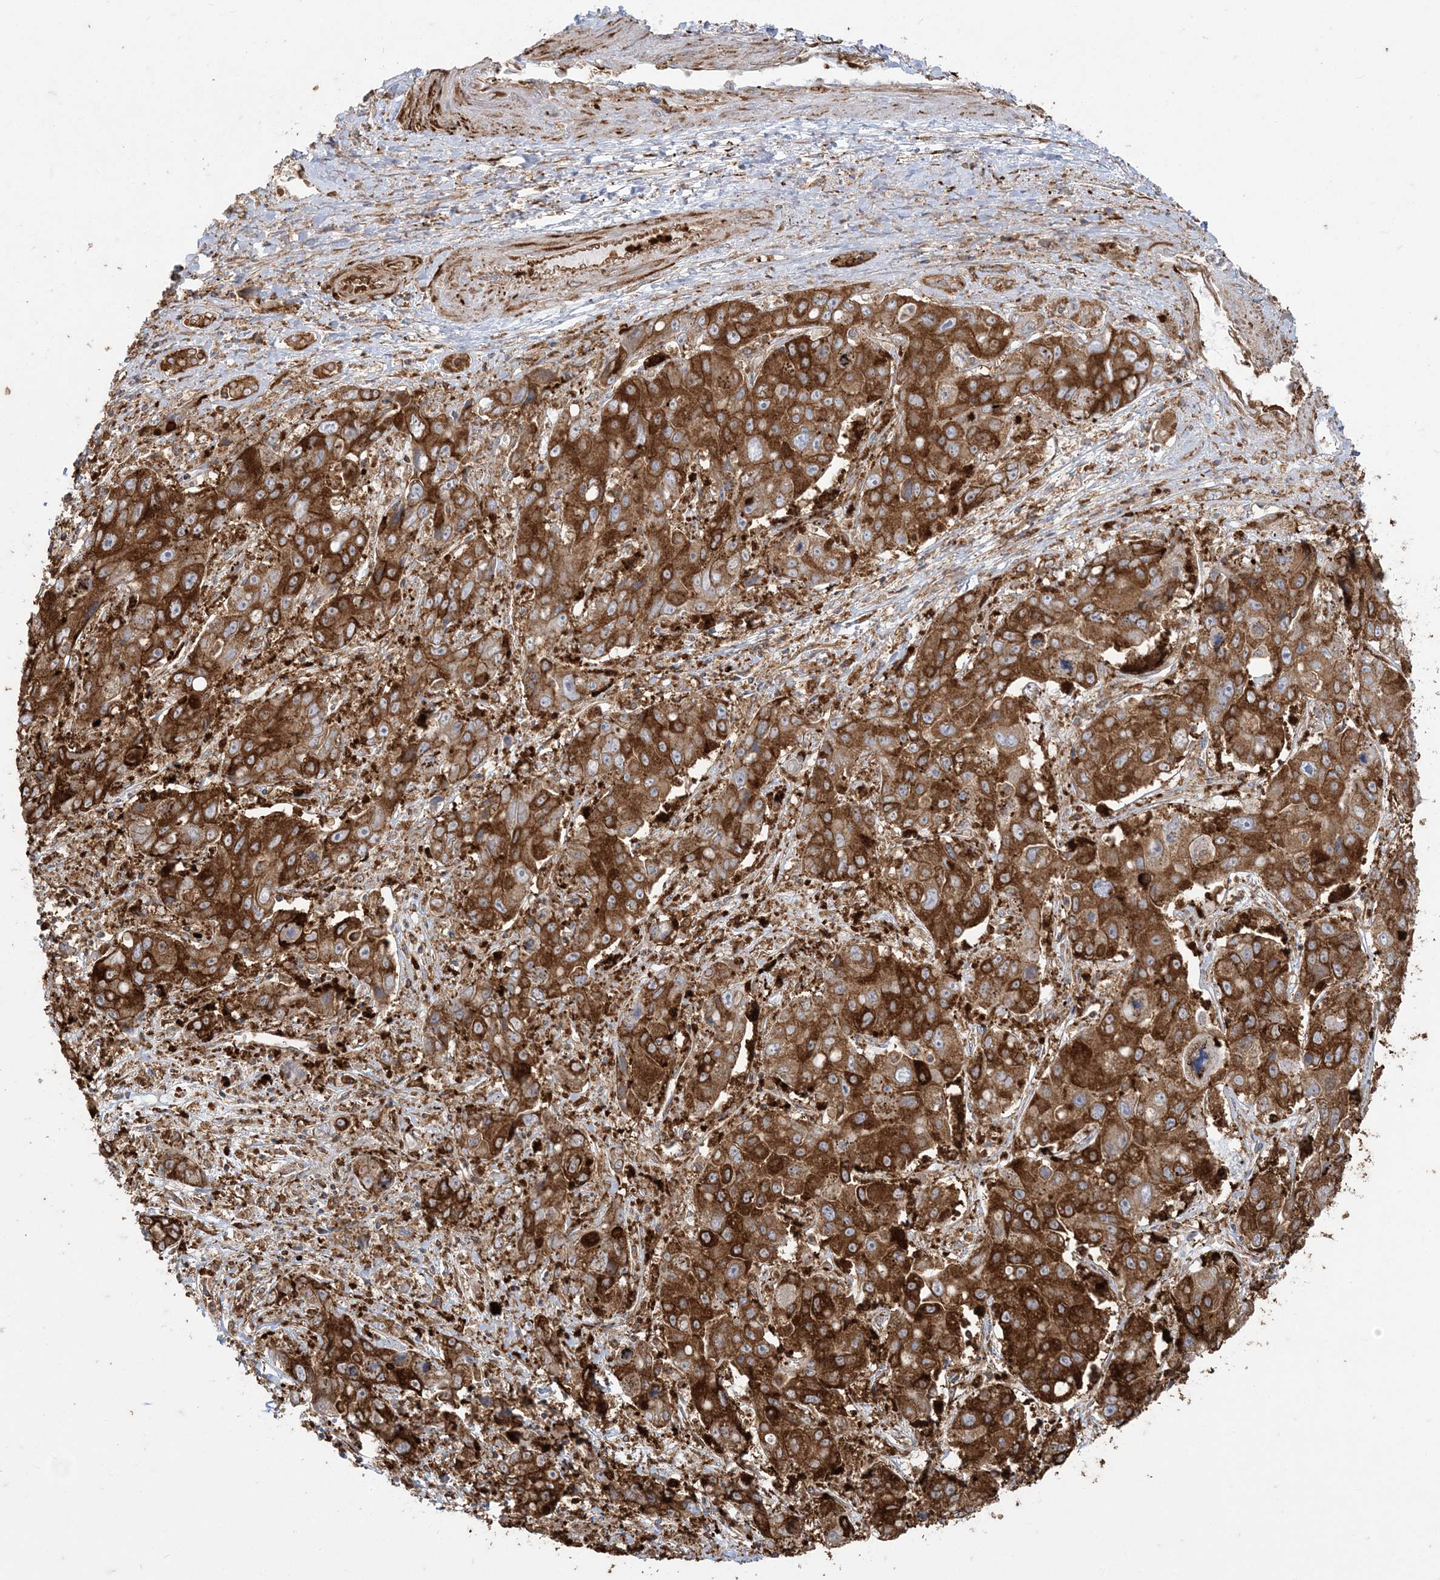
{"staining": {"intensity": "strong", "quantity": ">75%", "location": "cytoplasmic/membranous"}, "tissue": "liver cancer", "cell_type": "Tumor cells", "image_type": "cancer", "snomed": [{"axis": "morphology", "description": "Cholangiocarcinoma"}, {"axis": "topography", "description": "Liver"}], "caption": "Protein analysis of liver cancer (cholangiocarcinoma) tissue demonstrates strong cytoplasmic/membranous positivity in about >75% of tumor cells. (brown staining indicates protein expression, while blue staining denotes nuclei).", "gene": "DERL3", "patient": {"sex": "male", "age": 67}}